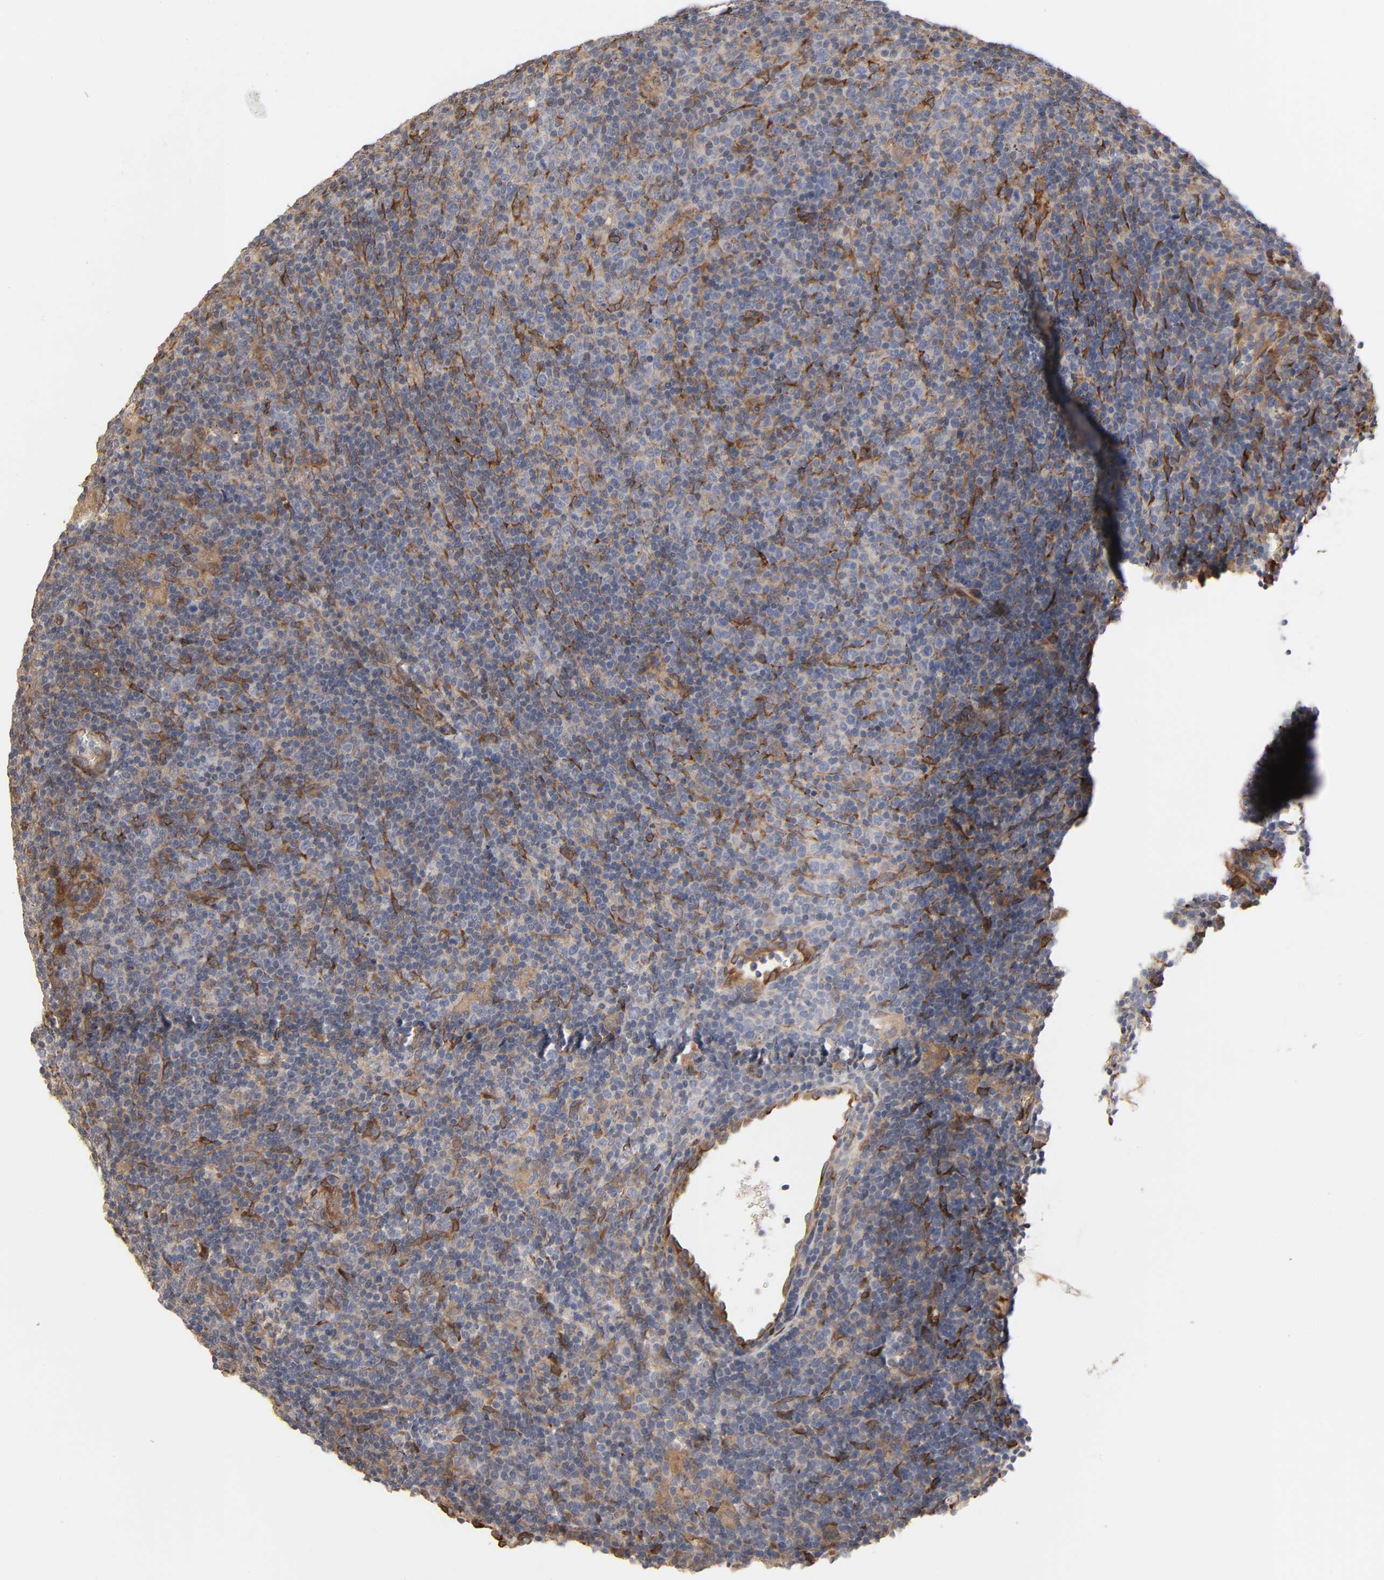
{"staining": {"intensity": "moderate", "quantity": "25%-75%", "location": "cytoplasmic/membranous"}, "tissue": "lymphoma", "cell_type": "Tumor cells", "image_type": "cancer", "snomed": [{"axis": "morphology", "description": "Malignant lymphoma, non-Hodgkin's type, Low grade"}, {"axis": "topography", "description": "Lymph node"}], "caption": "Protein staining of lymphoma tissue exhibits moderate cytoplasmic/membranous positivity in approximately 25%-75% of tumor cells. (Brightfield microscopy of DAB IHC at high magnification).", "gene": "NDRG2", "patient": {"sex": "male", "age": 70}}